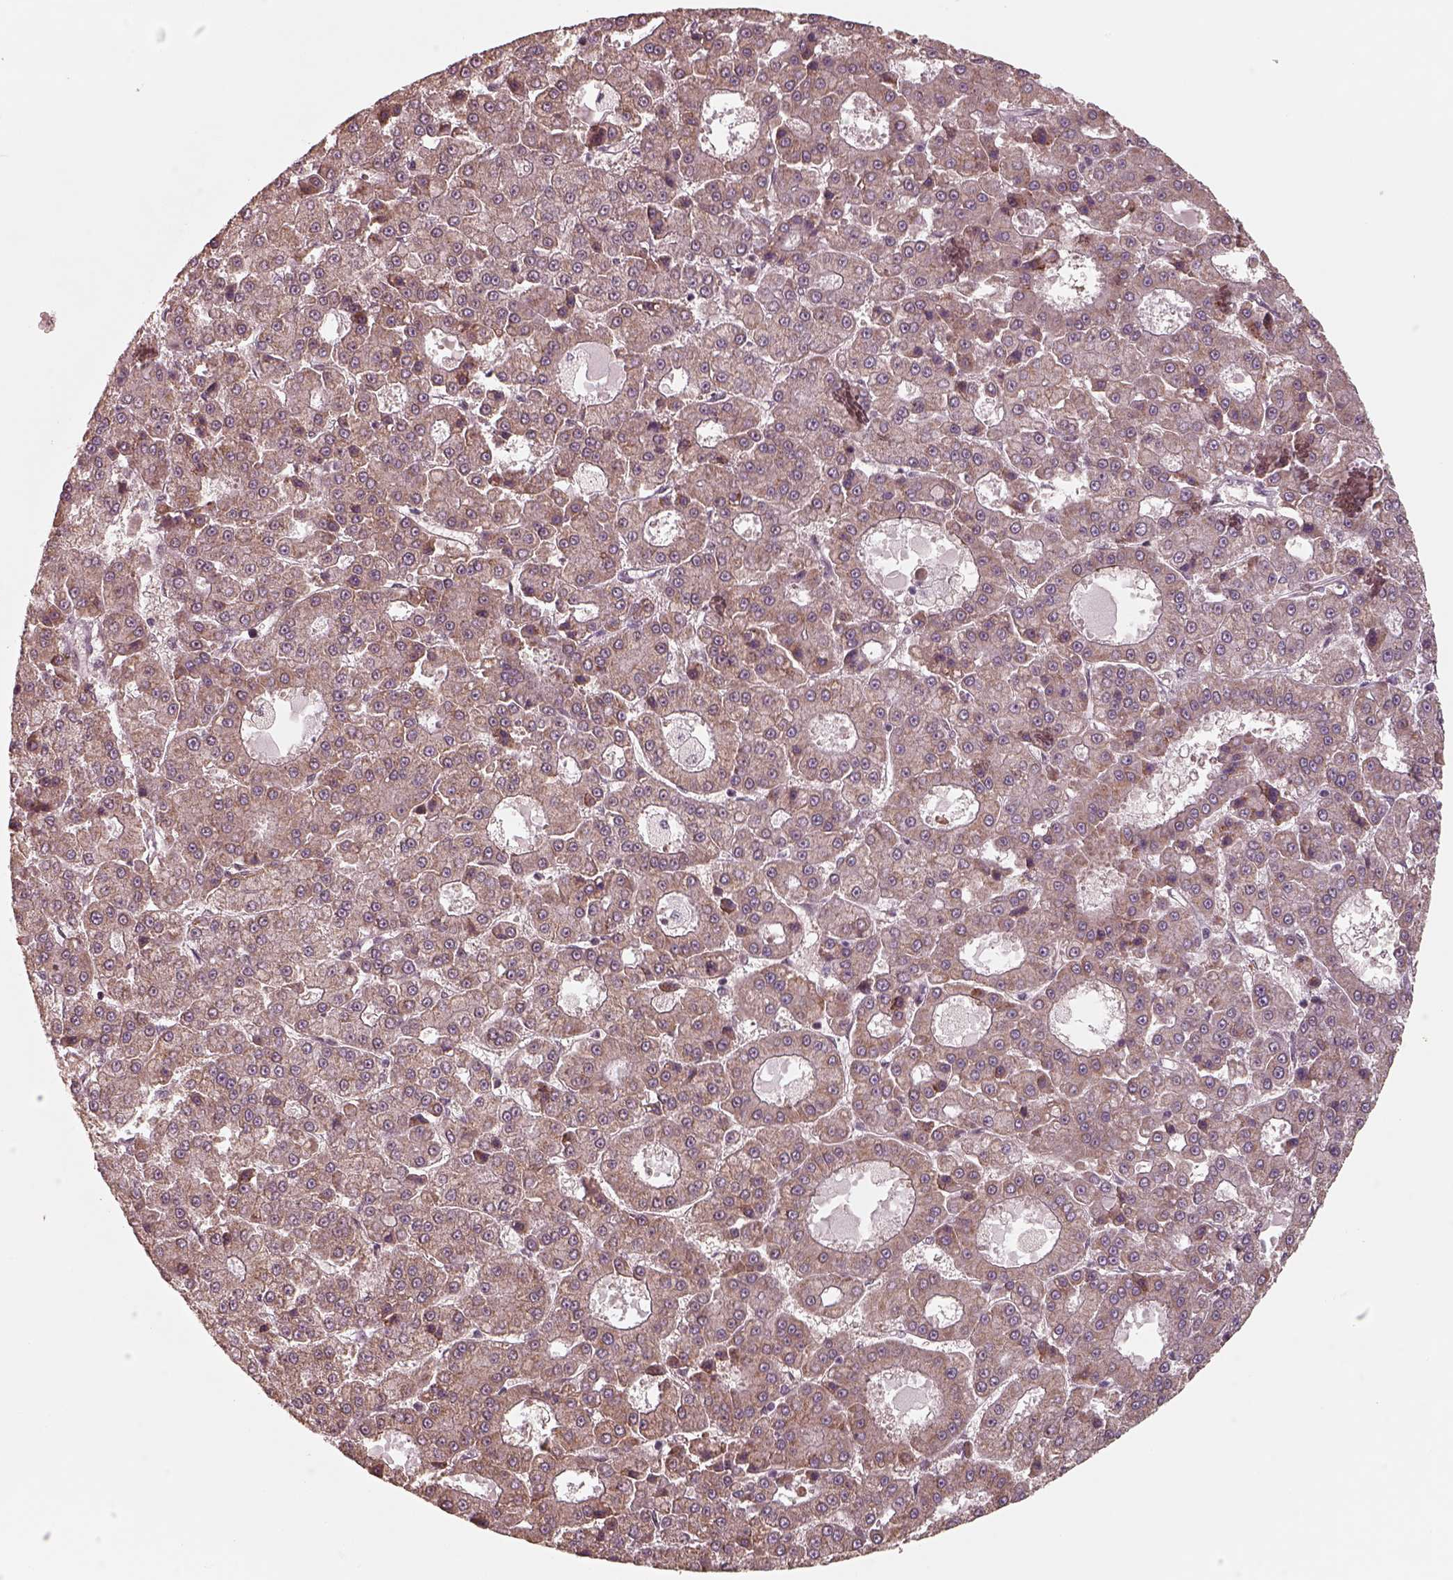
{"staining": {"intensity": "negative", "quantity": "none", "location": "none"}, "tissue": "liver cancer", "cell_type": "Tumor cells", "image_type": "cancer", "snomed": [{"axis": "morphology", "description": "Carcinoma, Hepatocellular, NOS"}, {"axis": "topography", "description": "Liver"}], "caption": "Immunohistochemical staining of human liver cancer (hepatocellular carcinoma) demonstrates no significant positivity in tumor cells. (IHC, brightfield microscopy, high magnification).", "gene": "ATXN7L3", "patient": {"sex": "male", "age": 70}}